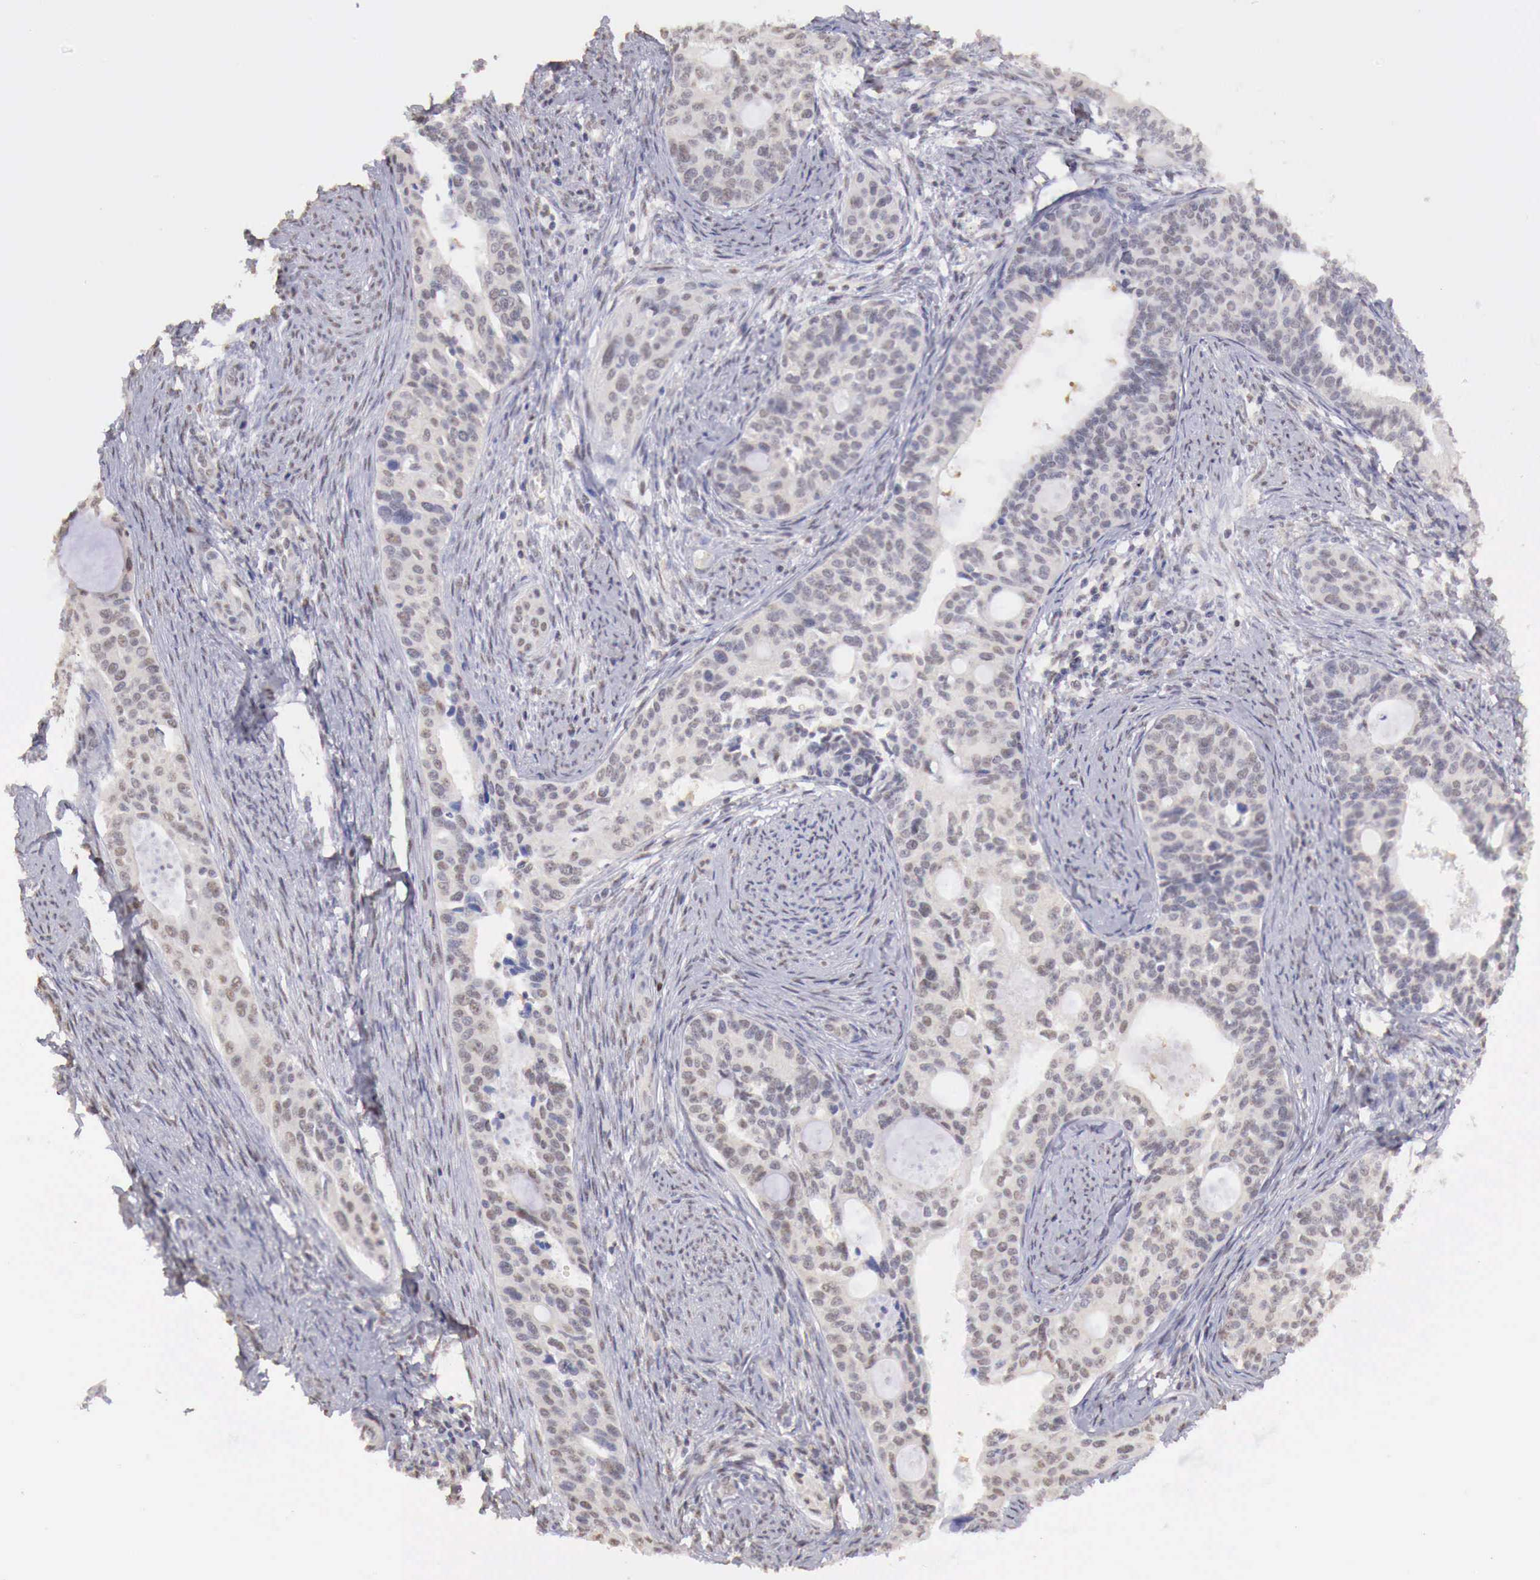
{"staining": {"intensity": "weak", "quantity": "25%-75%", "location": "nuclear"}, "tissue": "cervical cancer", "cell_type": "Tumor cells", "image_type": "cancer", "snomed": [{"axis": "morphology", "description": "Squamous cell carcinoma, NOS"}, {"axis": "topography", "description": "Cervix"}], "caption": "Immunohistochemical staining of squamous cell carcinoma (cervical) shows low levels of weak nuclear protein expression in approximately 25%-75% of tumor cells. (brown staining indicates protein expression, while blue staining denotes nuclei).", "gene": "UBA1", "patient": {"sex": "female", "age": 34}}